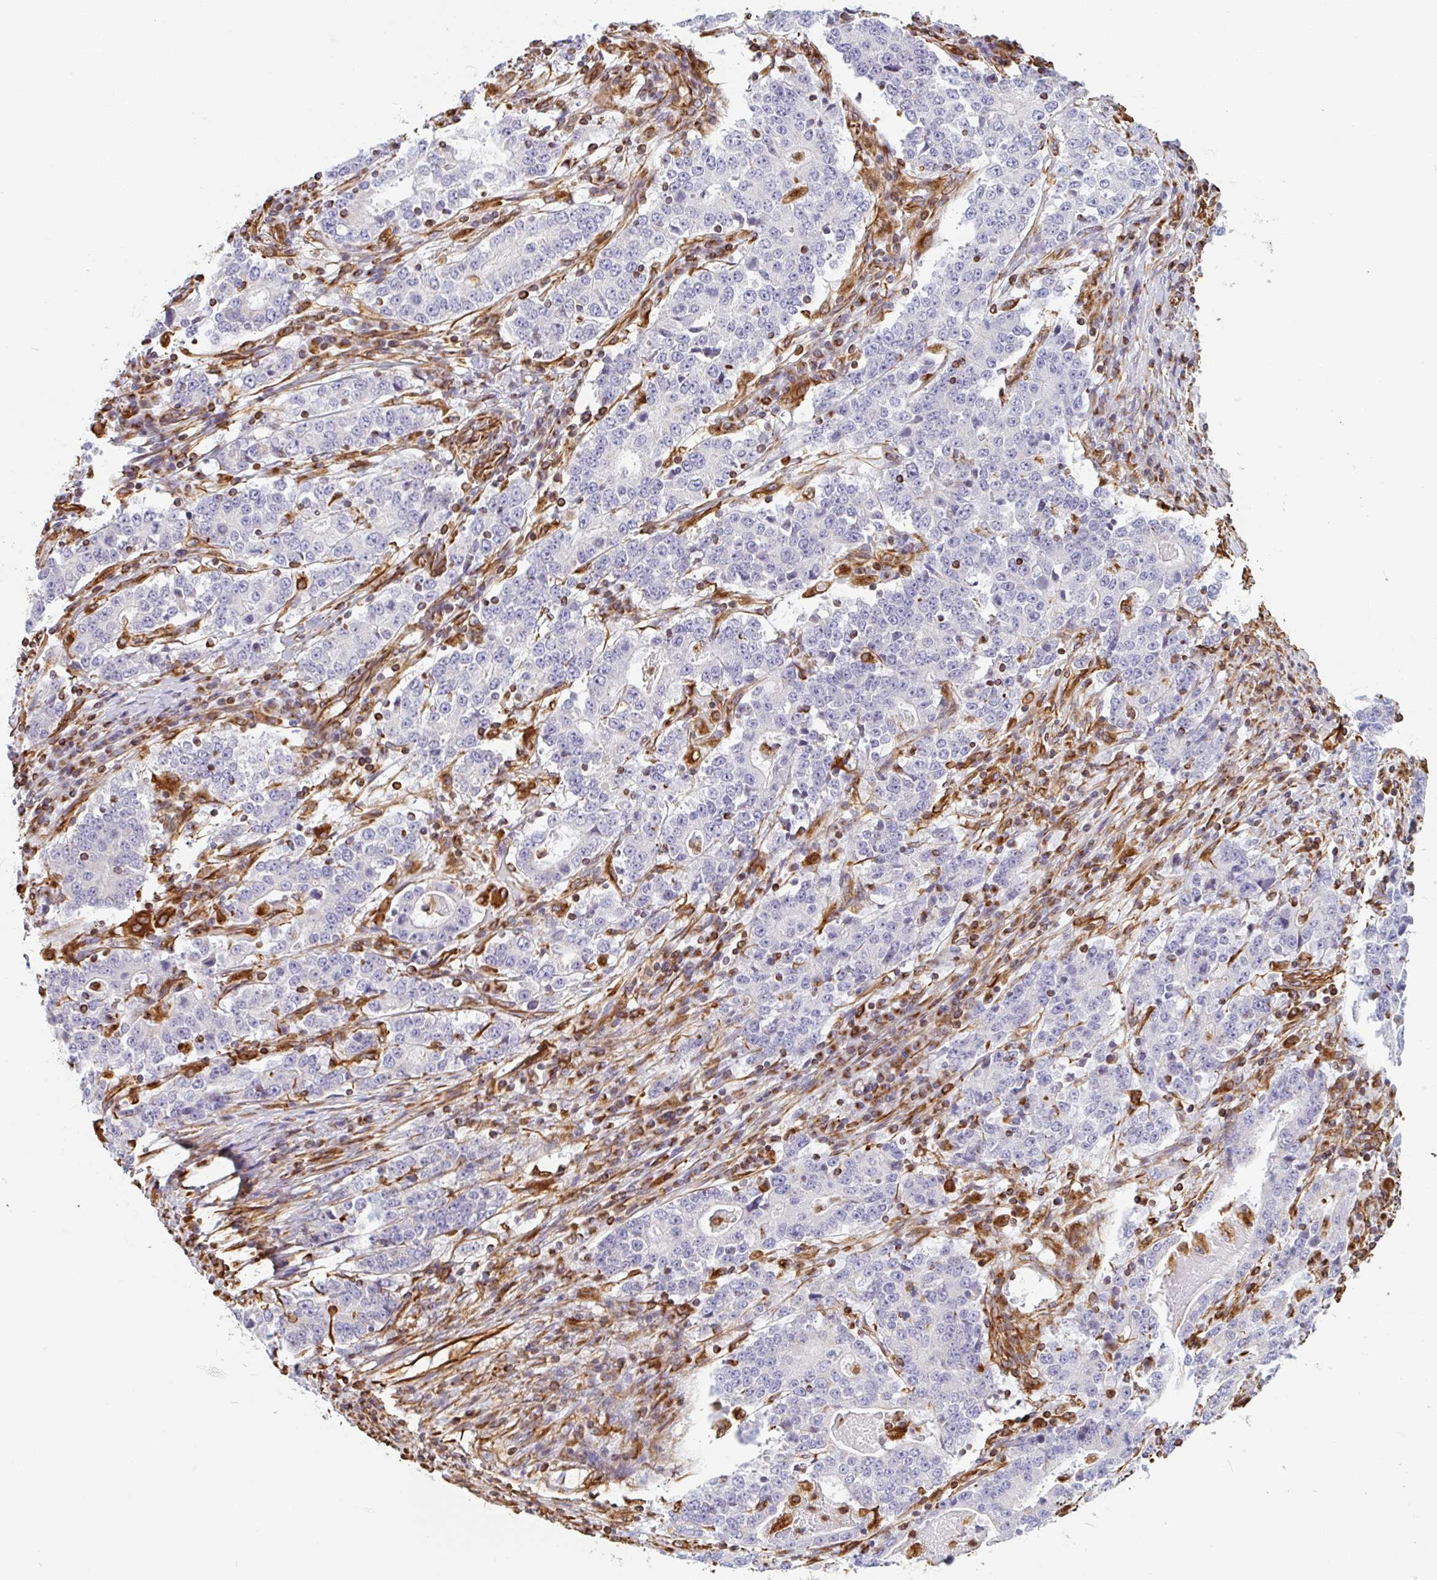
{"staining": {"intensity": "negative", "quantity": "none", "location": "none"}, "tissue": "stomach cancer", "cell_type": "Tumor cells", "image_type": "cancer", "snomed": [{"axis": "morphology", "description": "Adenocarcinoma, NOS"}, {"axis": "topography", "description": "Stomach"}], "caption": "Immunohistochemistry (IHC) histopathology image of neoplastic tissue: human stomach cancer stained with DAB reveals no significant protein expression in tumor cells. The staining is performed using DAB (3,3'-diaminobenzidine) brown chromogen with nuclei counter-stained in using hematoxylin.", "gene": "PPFIA1", "patient": {"sex": "male", "age": 59}}